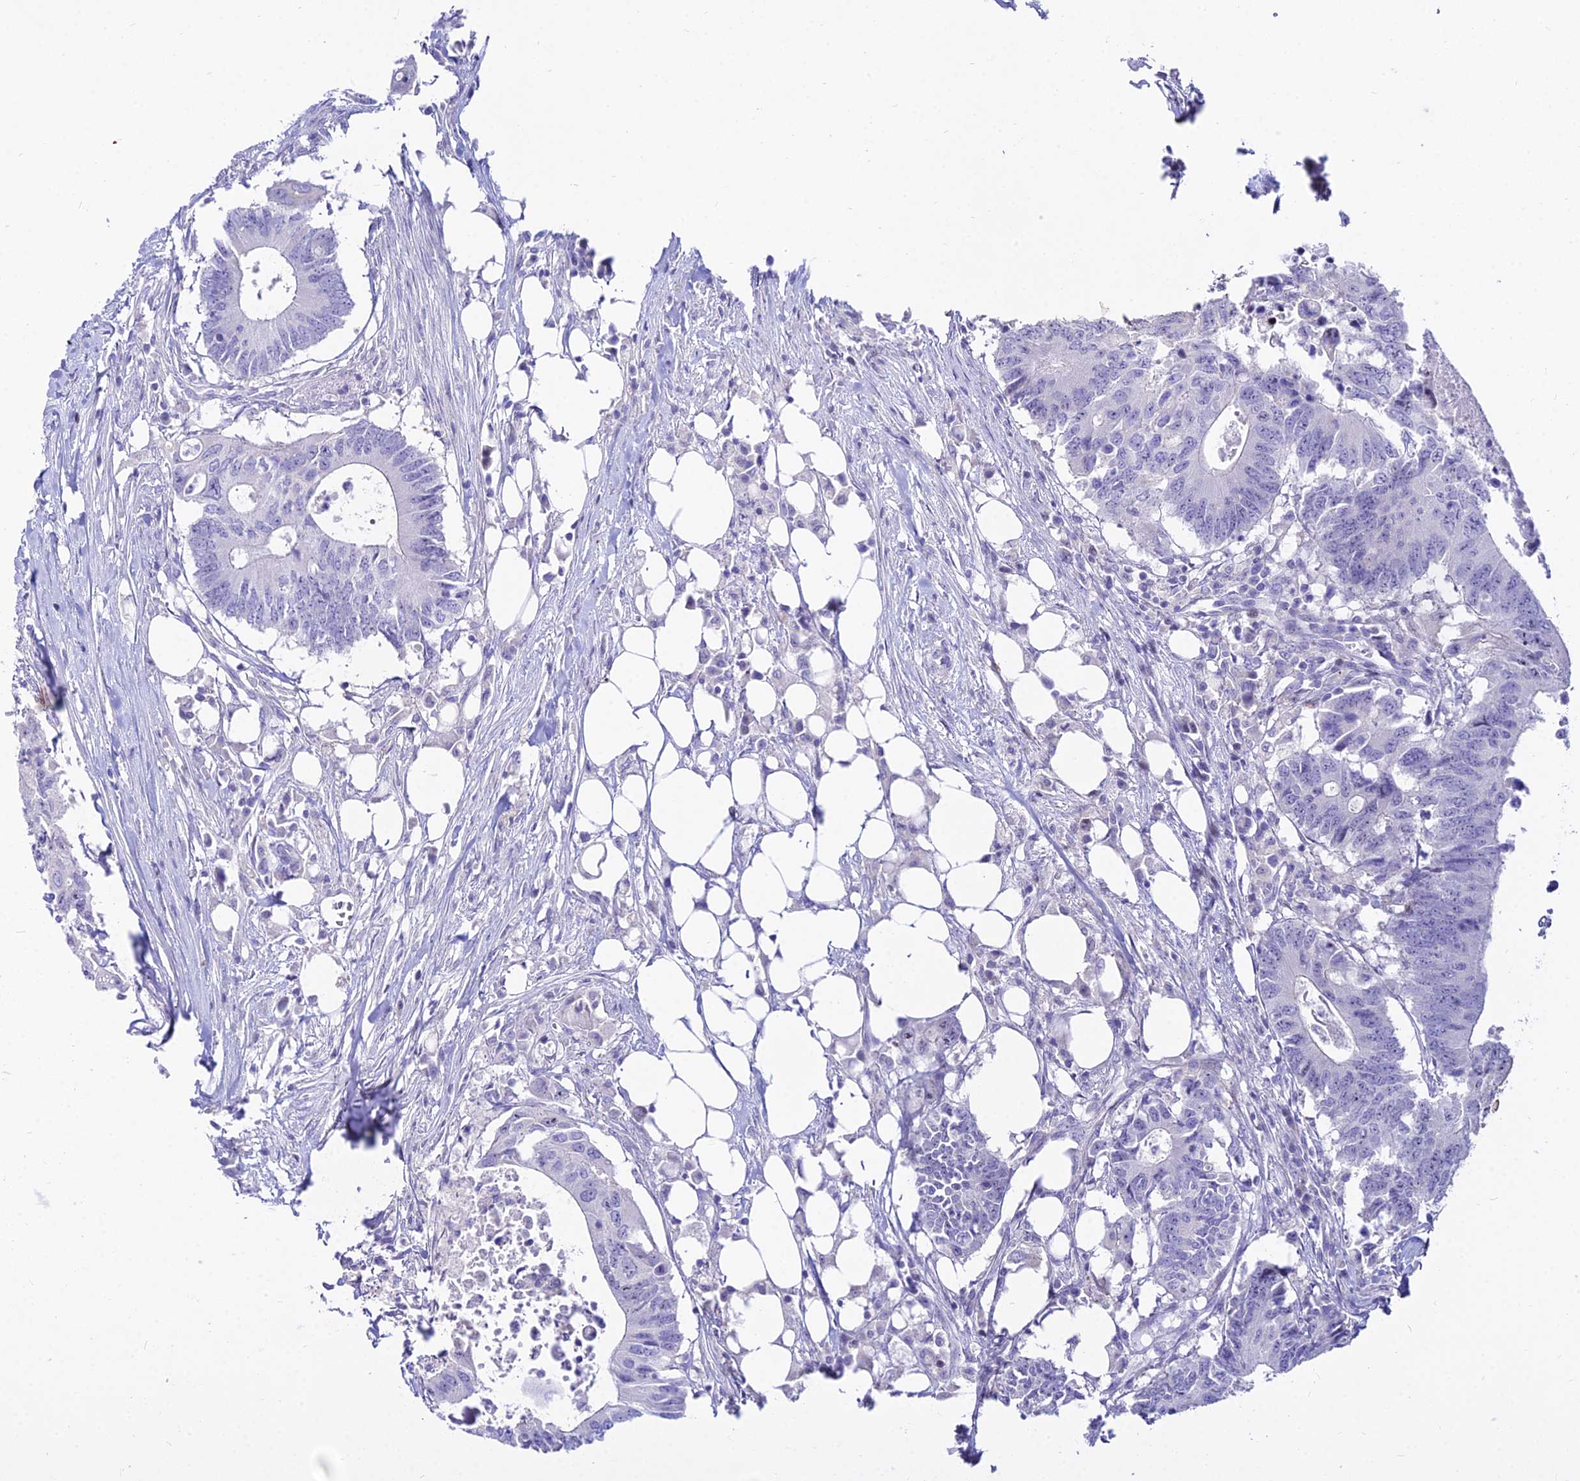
{"staining": {"intensity": "negative", "quantity": "none", "location": "none"}, "tissue": "colorectal cancer", "cell_type": "Tumor cells", "image_type": "cancer", "snomed": [{"axis": "morphology", "description": "Adenocarcinoma, NOS"}, {"axis": "topography", "description": "Colon"}], "caption": "Micrograph shows no protein staining in tumor cells of colorectal cancer tissue.", "gene": "DLX1", "patient": {"sex": "male", "age": 71}}